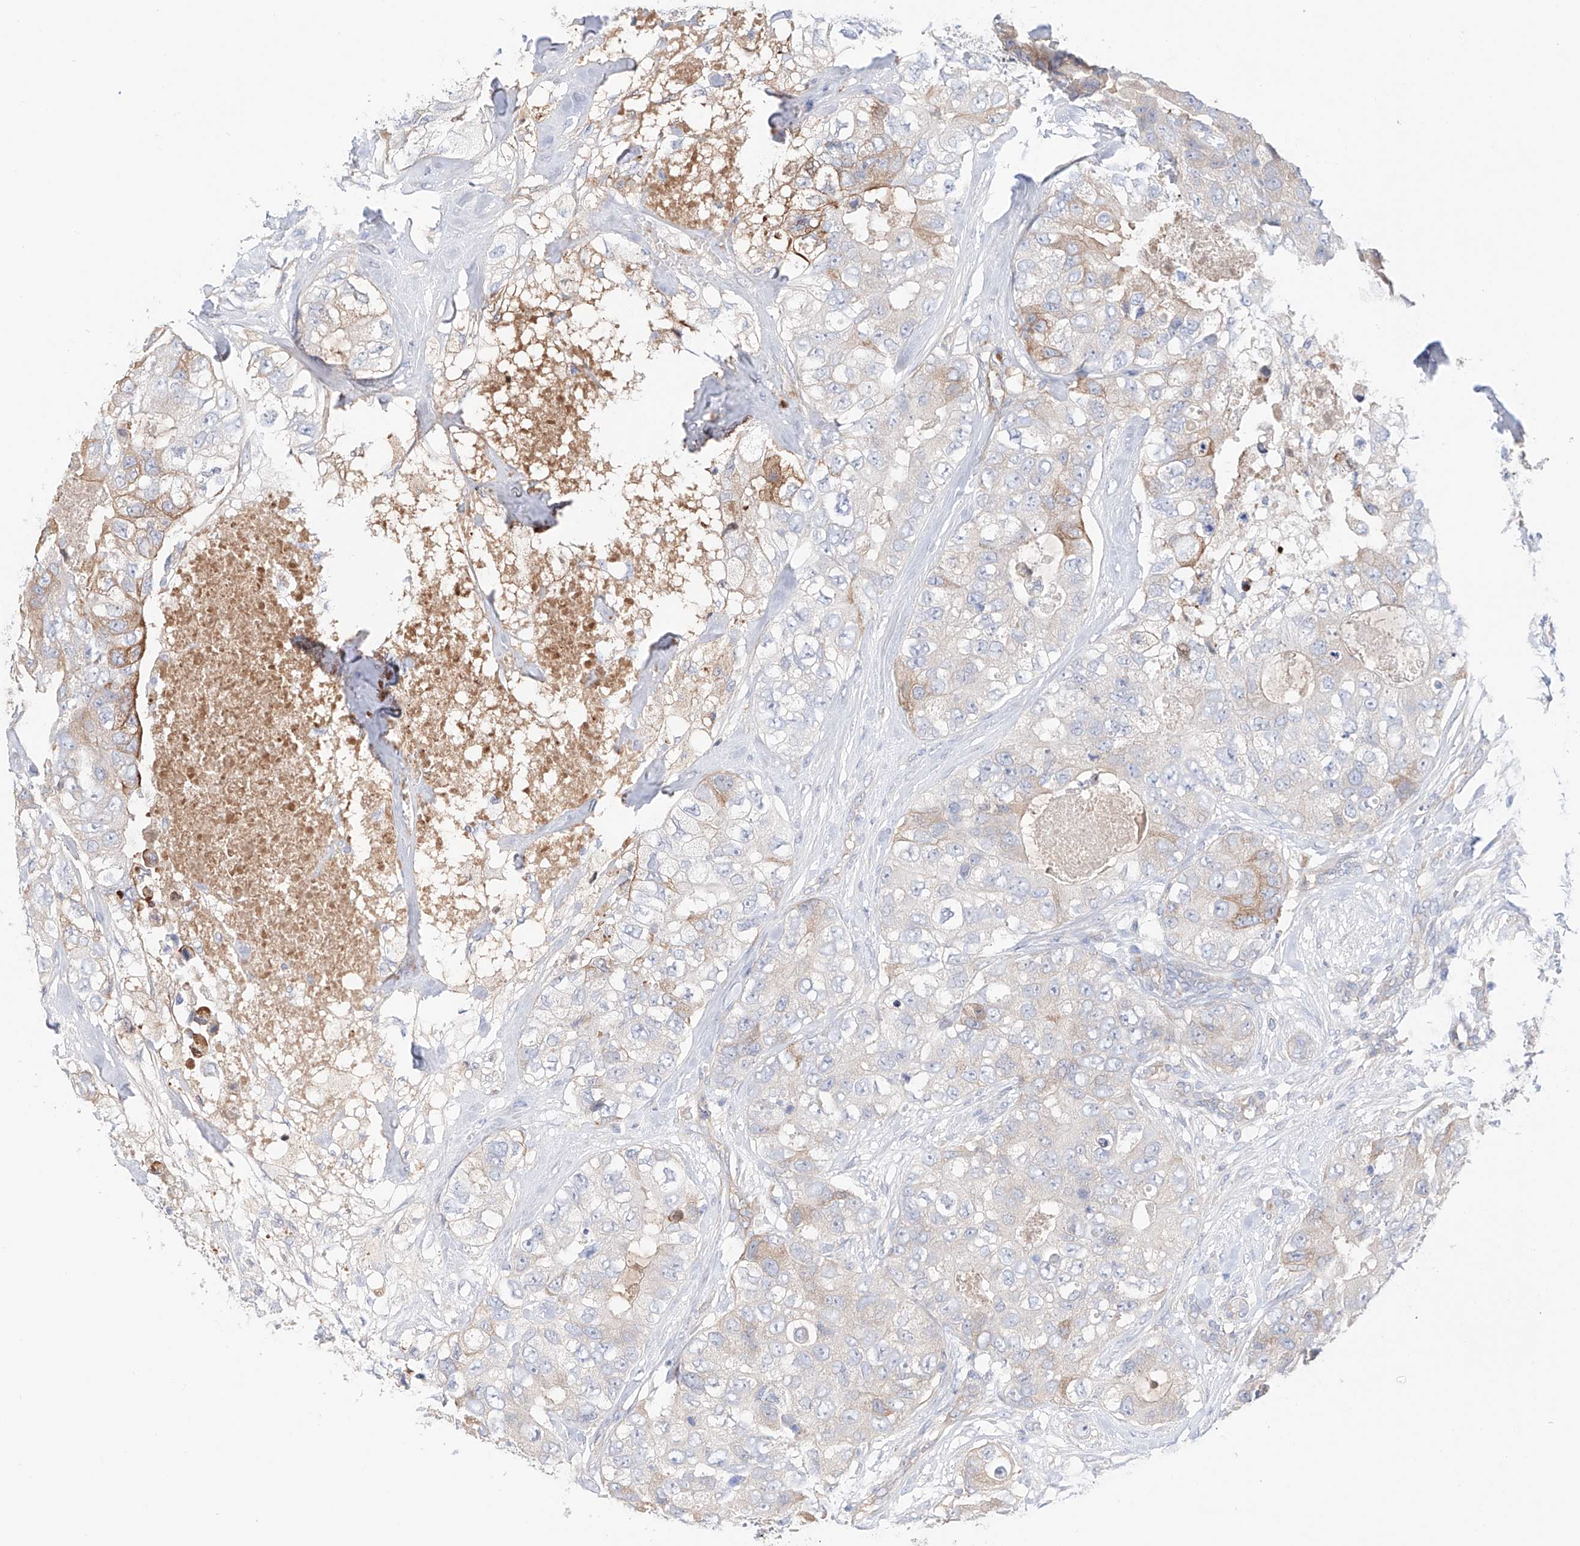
{"staining": {"intensity": "weak", "quantity": "<25%", "location": "cytoplasmic/membranous"}, "tissue": "breast cancer", "cell_type": "Tumor cells", "image_type": "cancer", "snomed": [{"axis": "morphology", "description": "Duct carcinoma"}, {"axis": "topography", "description": "Breast"}], "caption": "High magnification brightfield microscopy of breast cancer (intraductal carcinoma) stained with DAB (brown) and counterstained with hematoxylin (blue): tumor cells show no significant positivity.", "gene": "PGGT1B", "patient": {"sex": "female", "age": 62}}